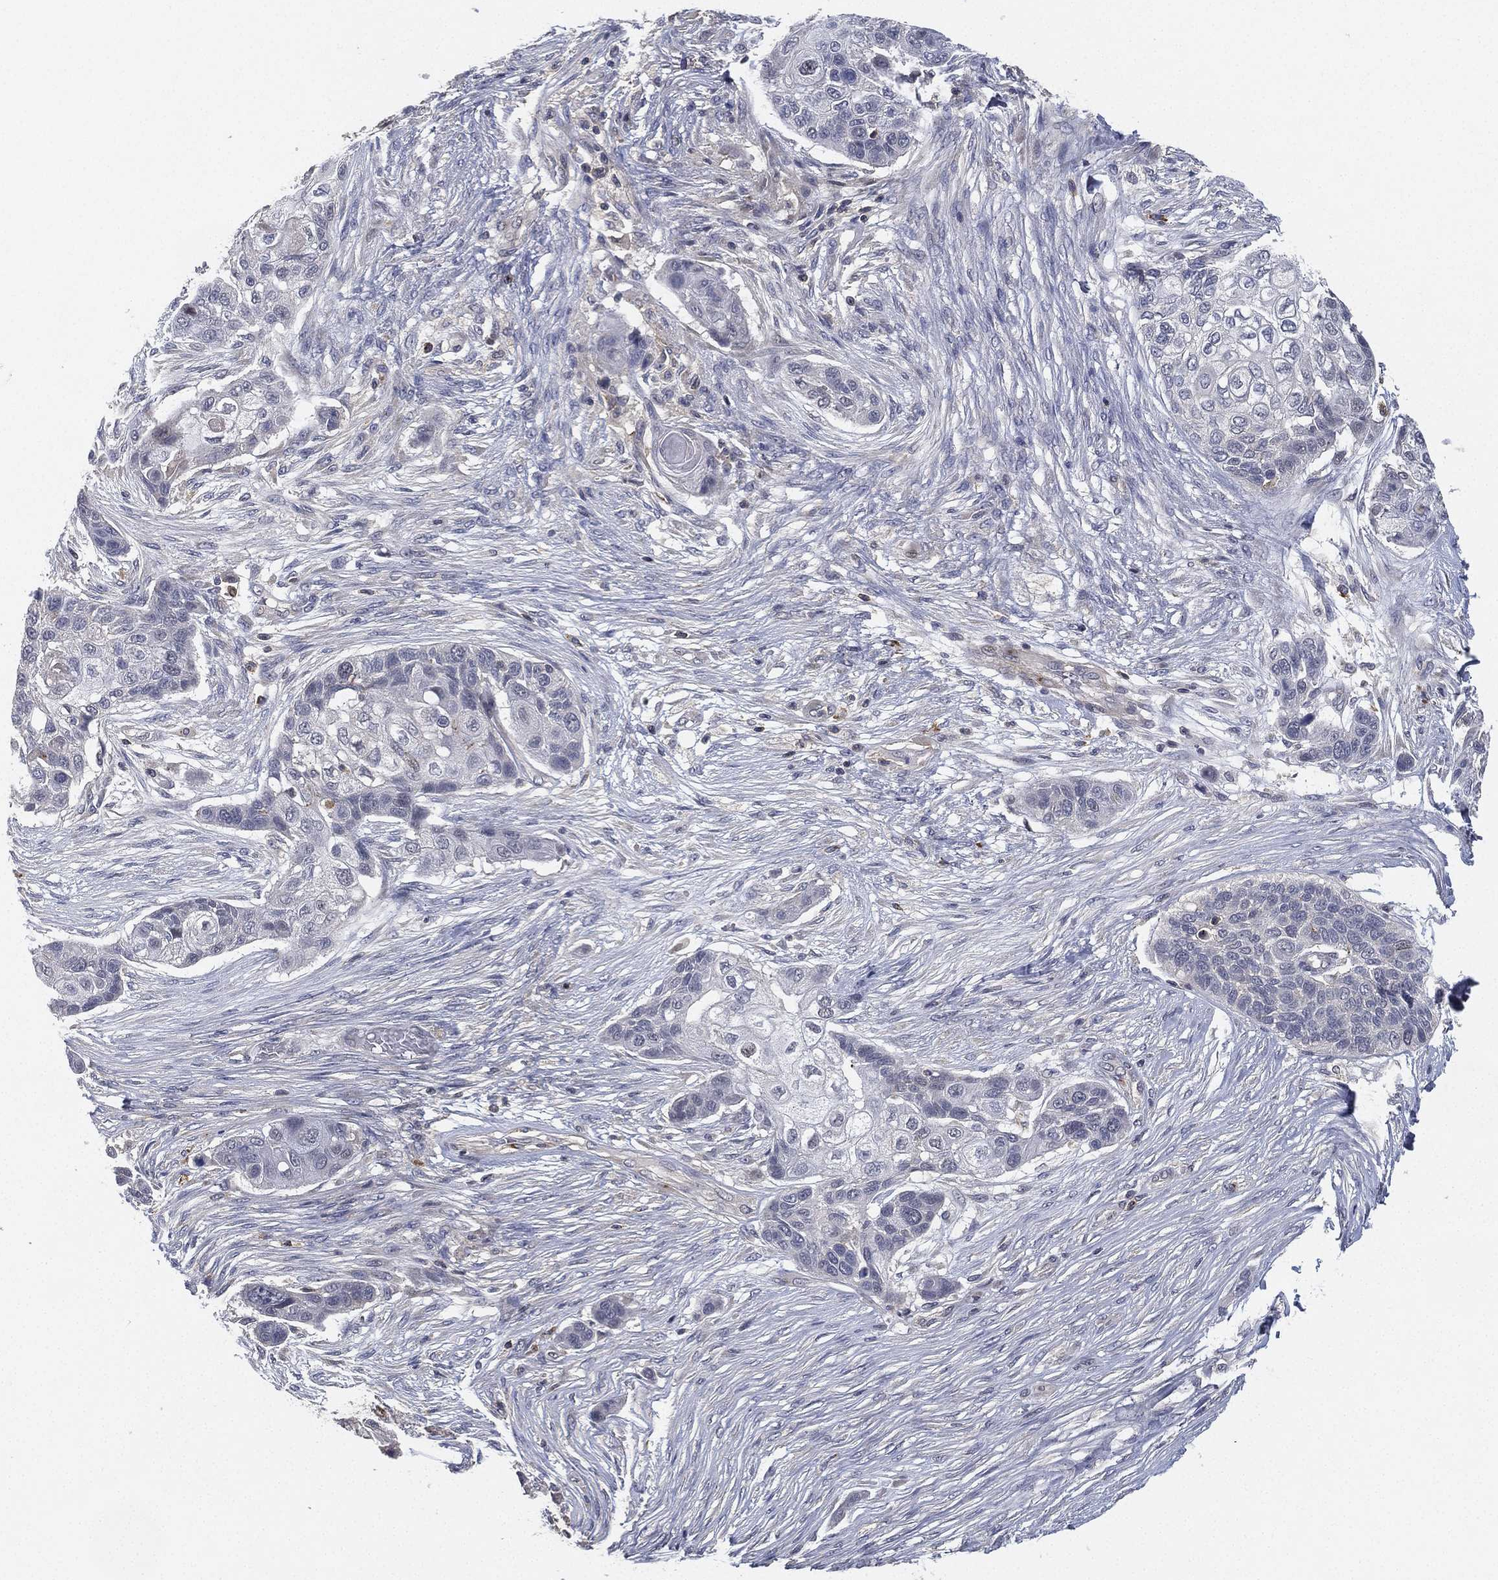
{"staining": {"intensity": "negative", "quantity": "none", "location": "none"}, "tissue": "lung cancer", "cell_type": "Tumor cells", "image_type": "cancer", "snomed": [{"axis": "morphology", "description": "Squamous cell carcinoma, NOS"}, {"axis": "topography", "description": "Lung"}], "caption": "IHC of lung squamous cell carcinoma displays no staining in tumor cells. Brightfield microscopy of immunohistochemistry (IHC) stained with DAB (3,3'-diaminobenzidine) (brown) and hematoxylin (blue), captured at high magnification.", "gene": "CFAP251", "patient": {"sex": "male", "age": 69}}